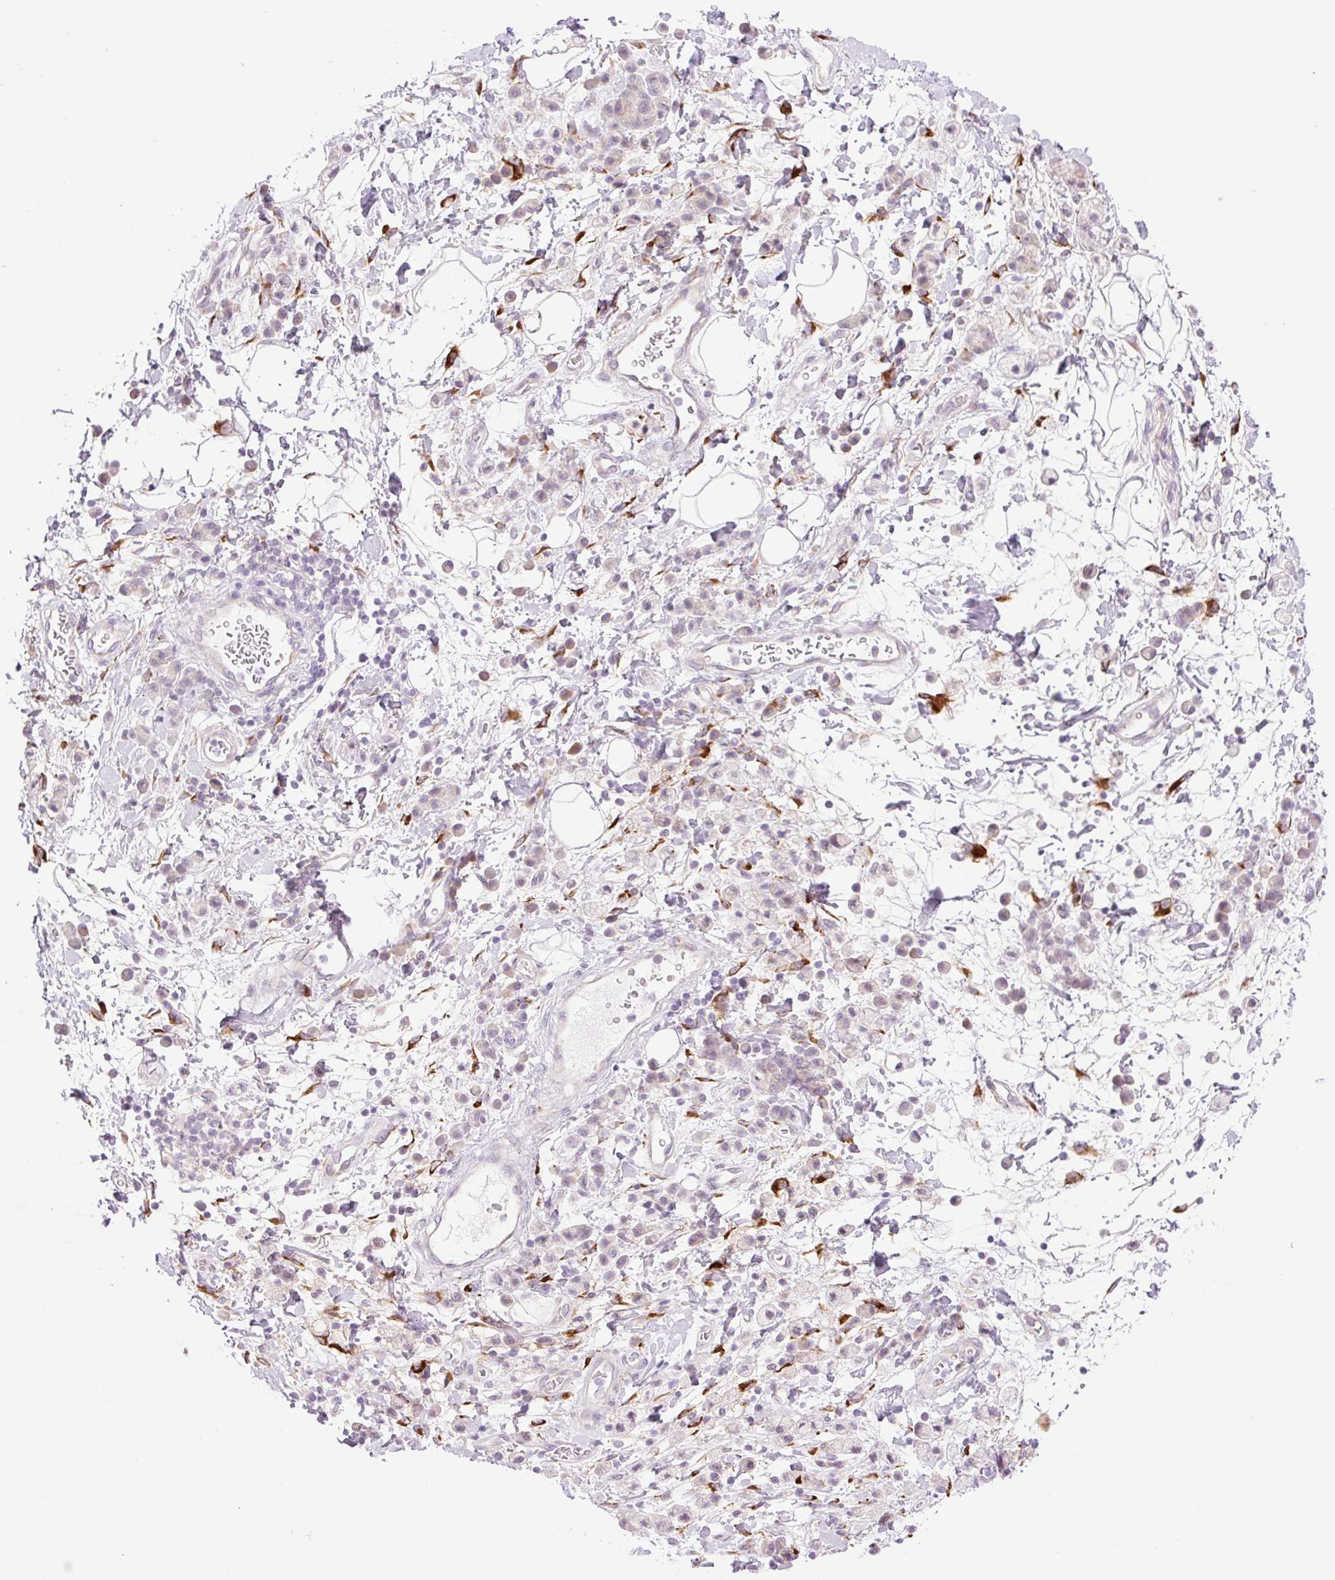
{"staining": {"intensity": "weak", "quantity": "25%-75%", "location": "cytoplasmic/membranous"}, "tissue": "stomach cancer", "cell_type": "Tumor cells", "image_type": "cancer", "snomed": [{"axis": "morphology", "description": "Adenocarcinoma, NOS"}, {"axis": "topography", "description": "Stomach"}], "caption": "Immunohistochemical staining of stomach adenocarcinoma shows weak cytoplasmic/membranous protein staining in approximately 25%-75% of tumor cells.", "gene": "COL5A1", "patient": {"sex": "male", "age": 77}}